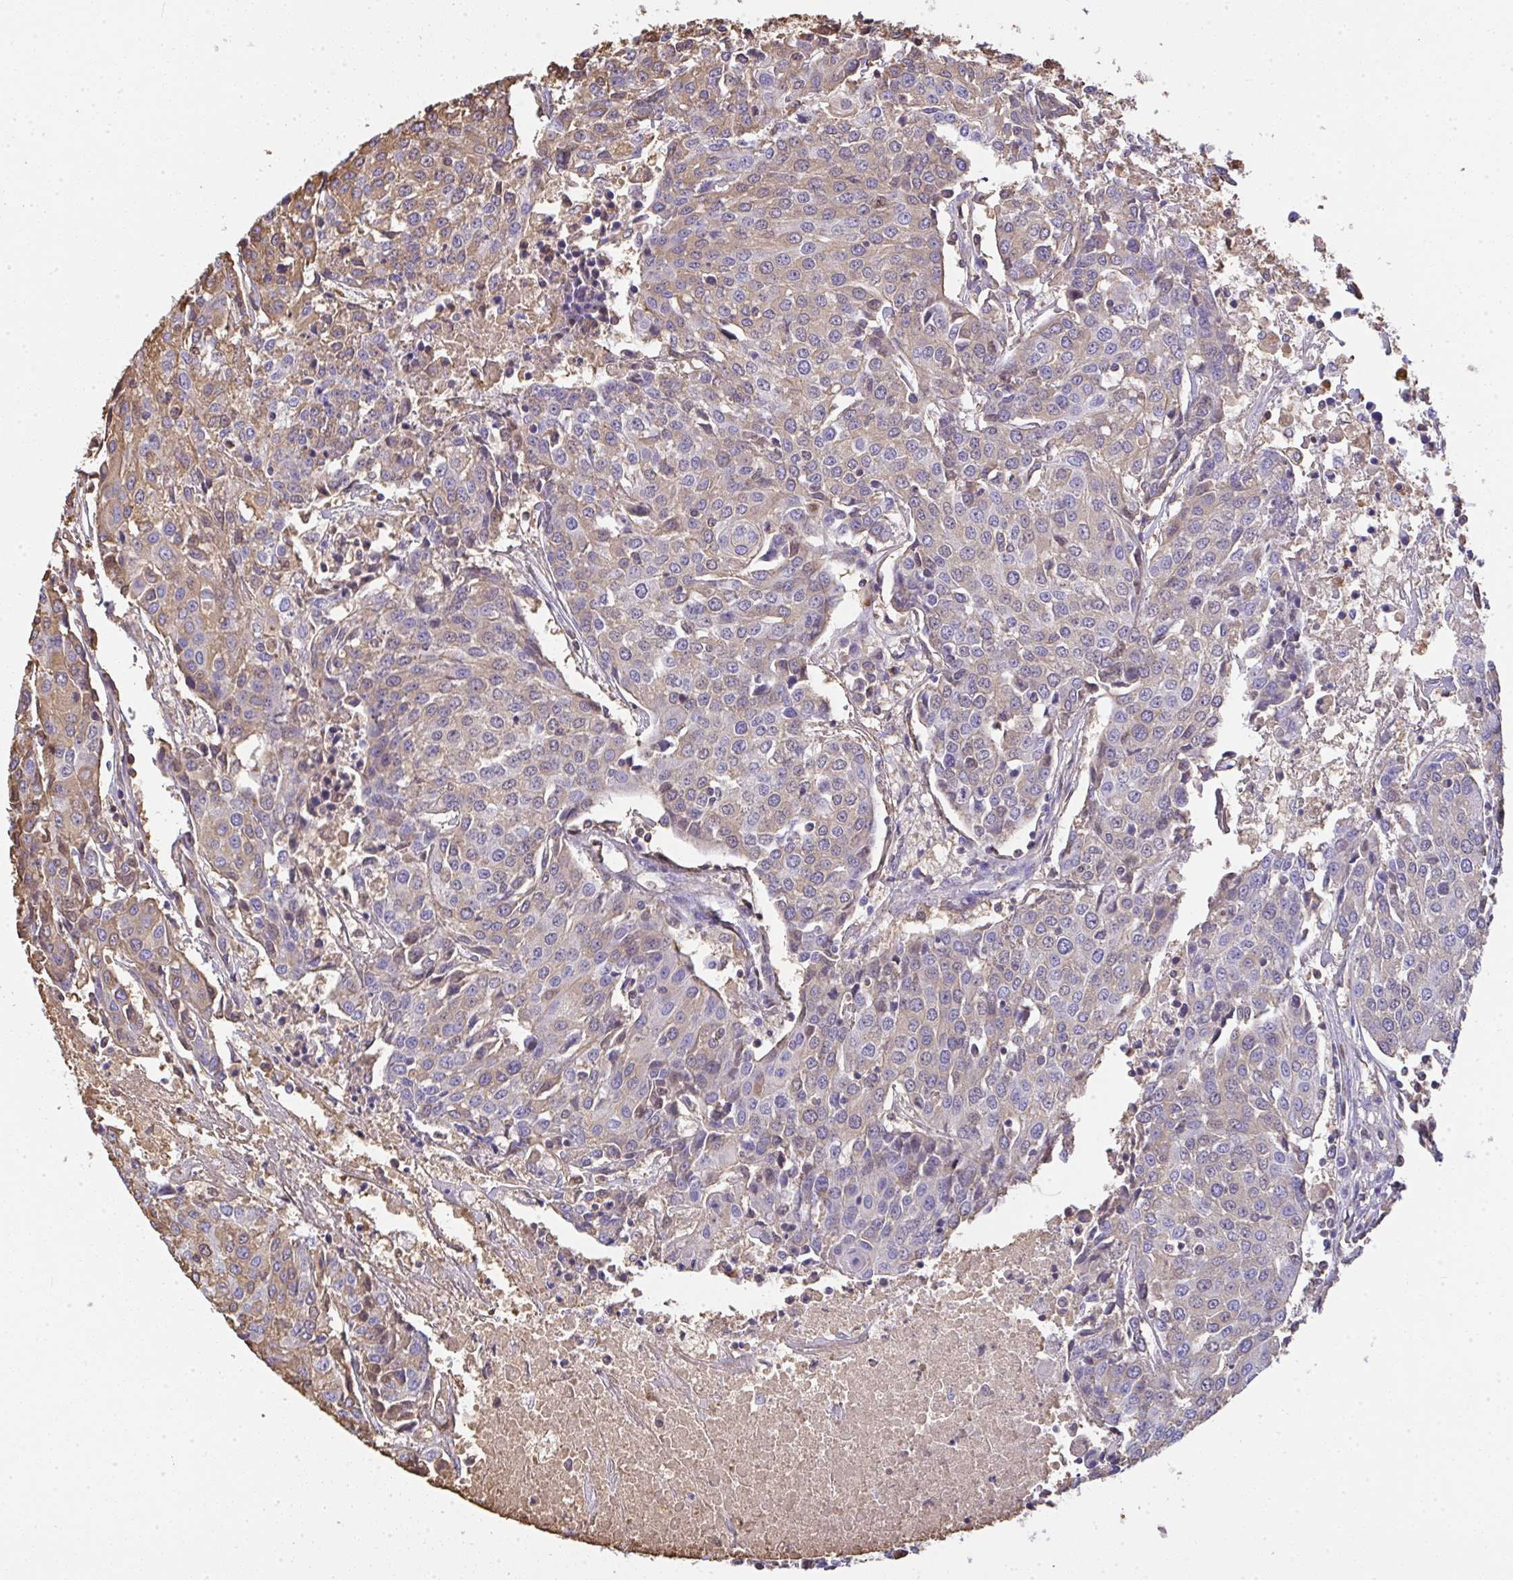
{"staining": {"intensity": "moderate", "quantity": "25%-75%", "location": "cytoplasmic/membranous"}, "tissue": "urothelial cancer", "cell_type": "Tumor cells", "image_type": "cancer", "snomed": [{"axis": "morphology", "description": "Urothelial carcinoma, High grade"}, {"axis": "topography", "description": "Urinary bladder"}], "caption": "Brown immunohistochemical staining in urothelial cancer shows moderate cytoplasmic/membranous staining in about 25%-75% of tumor cells.", "gene": "SMYD5", "patient": {"sex": "female", "age": 85}}